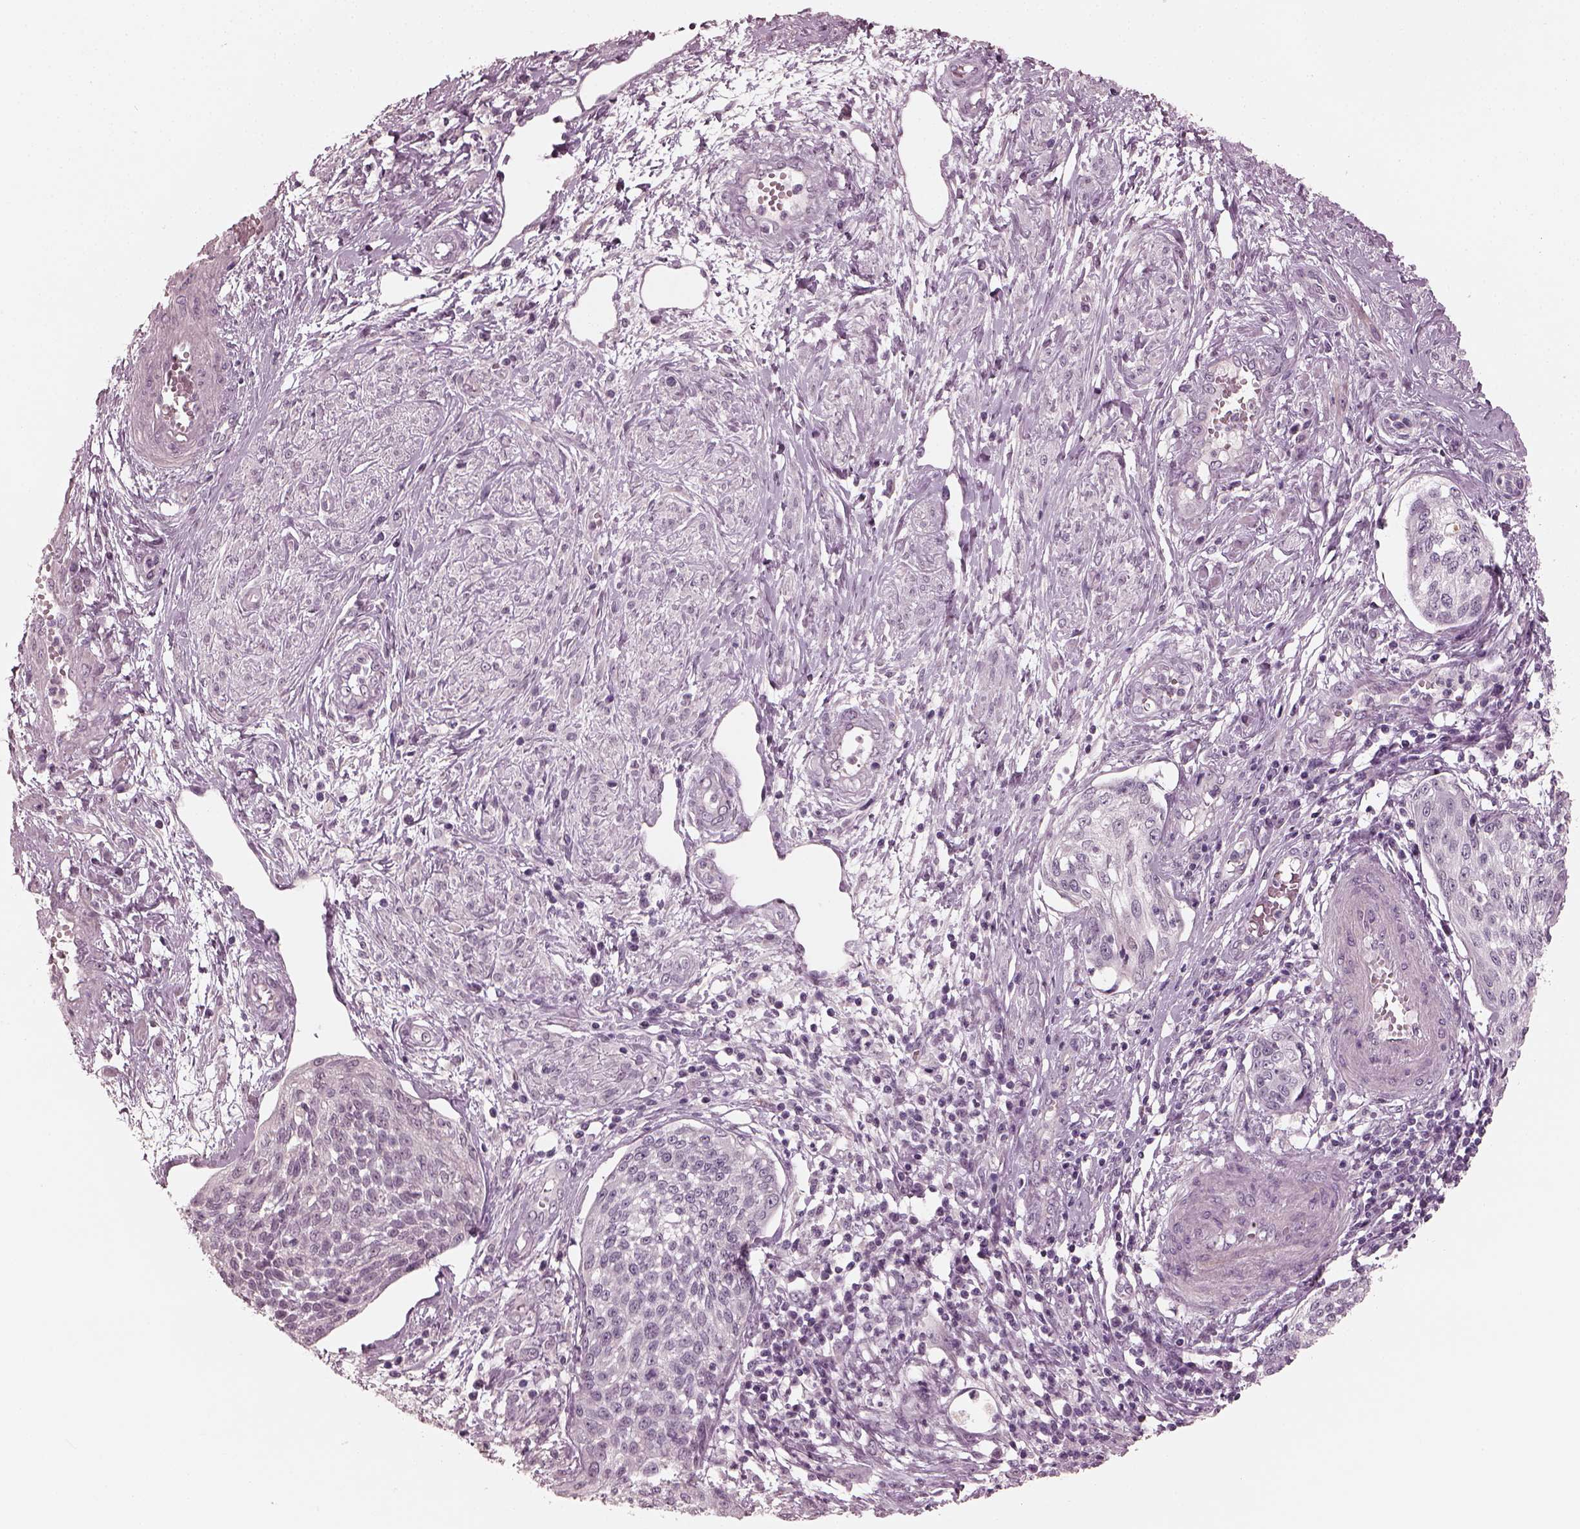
{"staining": {"intensity": "negative", "quantity": "none", "location": "none"}, "tissue": "cervical cancer", "cell_type": "Tumor cells", "image_type": "cancer", "snomed": [{"axis": "morphology", "description": "Squamous cell carcinoma, NOS"}, {"axis": "topography", "description": "Cervix"}], "caption": "The immunohistochemistry photomicrograph has no significant positivity in tumor cells of cervical cancer (squamous cell carcinoma) tissue.", "gene": "OPTC", "patient": {"sex": "female", "age": 34}}